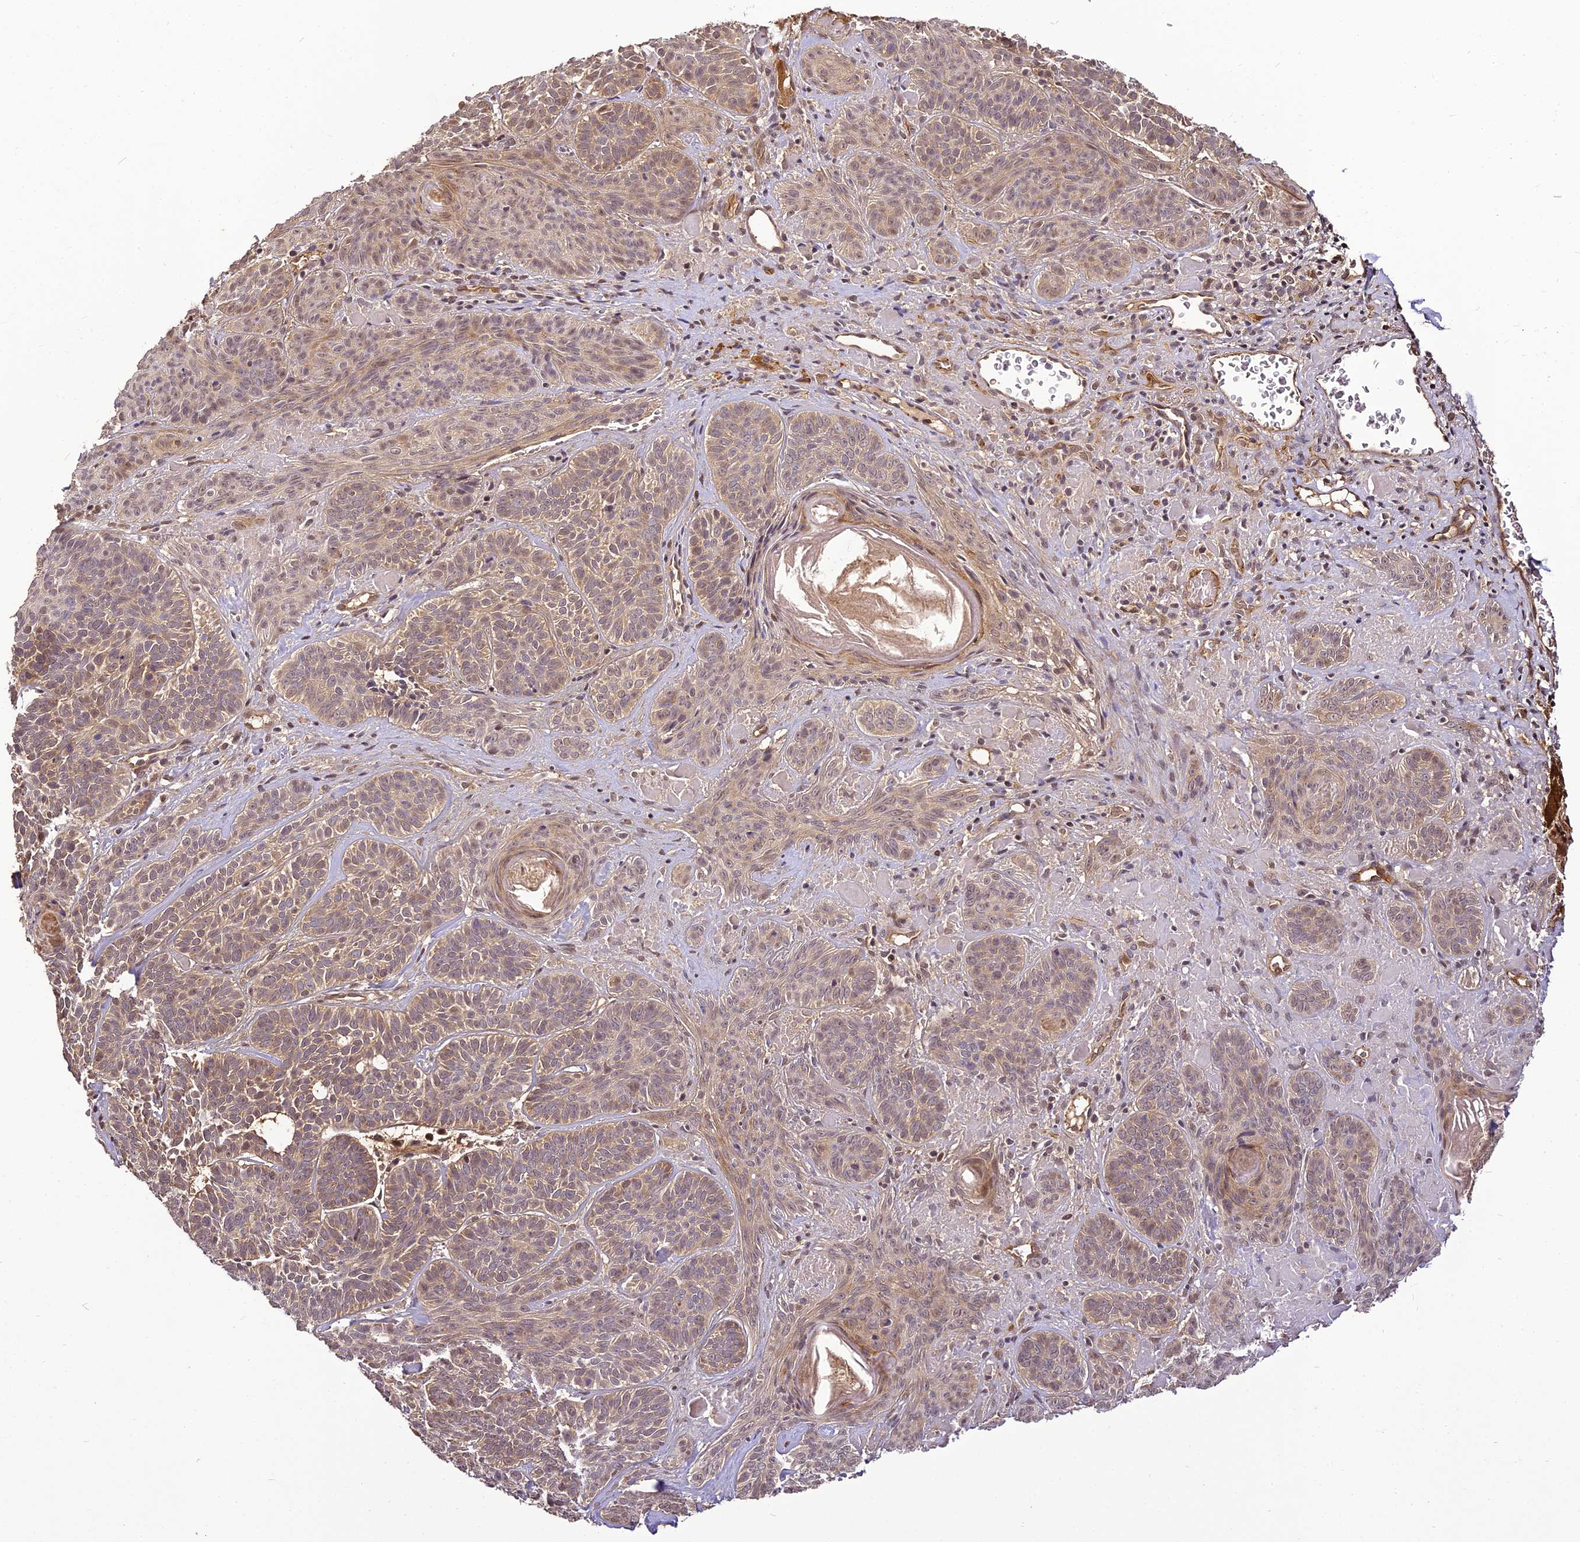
{"staining": {"intensity": "weak", "quantity": "<25%", "location": "cytoplasmic/membranous"}, "tissue": "skin cancer", "cell_type": "Tumor cells", "image_type": "cancer", "snomed": [{"axis": "morphology", "description": "Basal cell carcinoma"}, {"axis": "topography", "description": "Skin"}], "caption": "Skin cancer was stained to show a protein in brown. There is no significant positivity in tumor cells.", "gene": "BCDIN3D", "patient": {"sex": "male", "age": 85}}